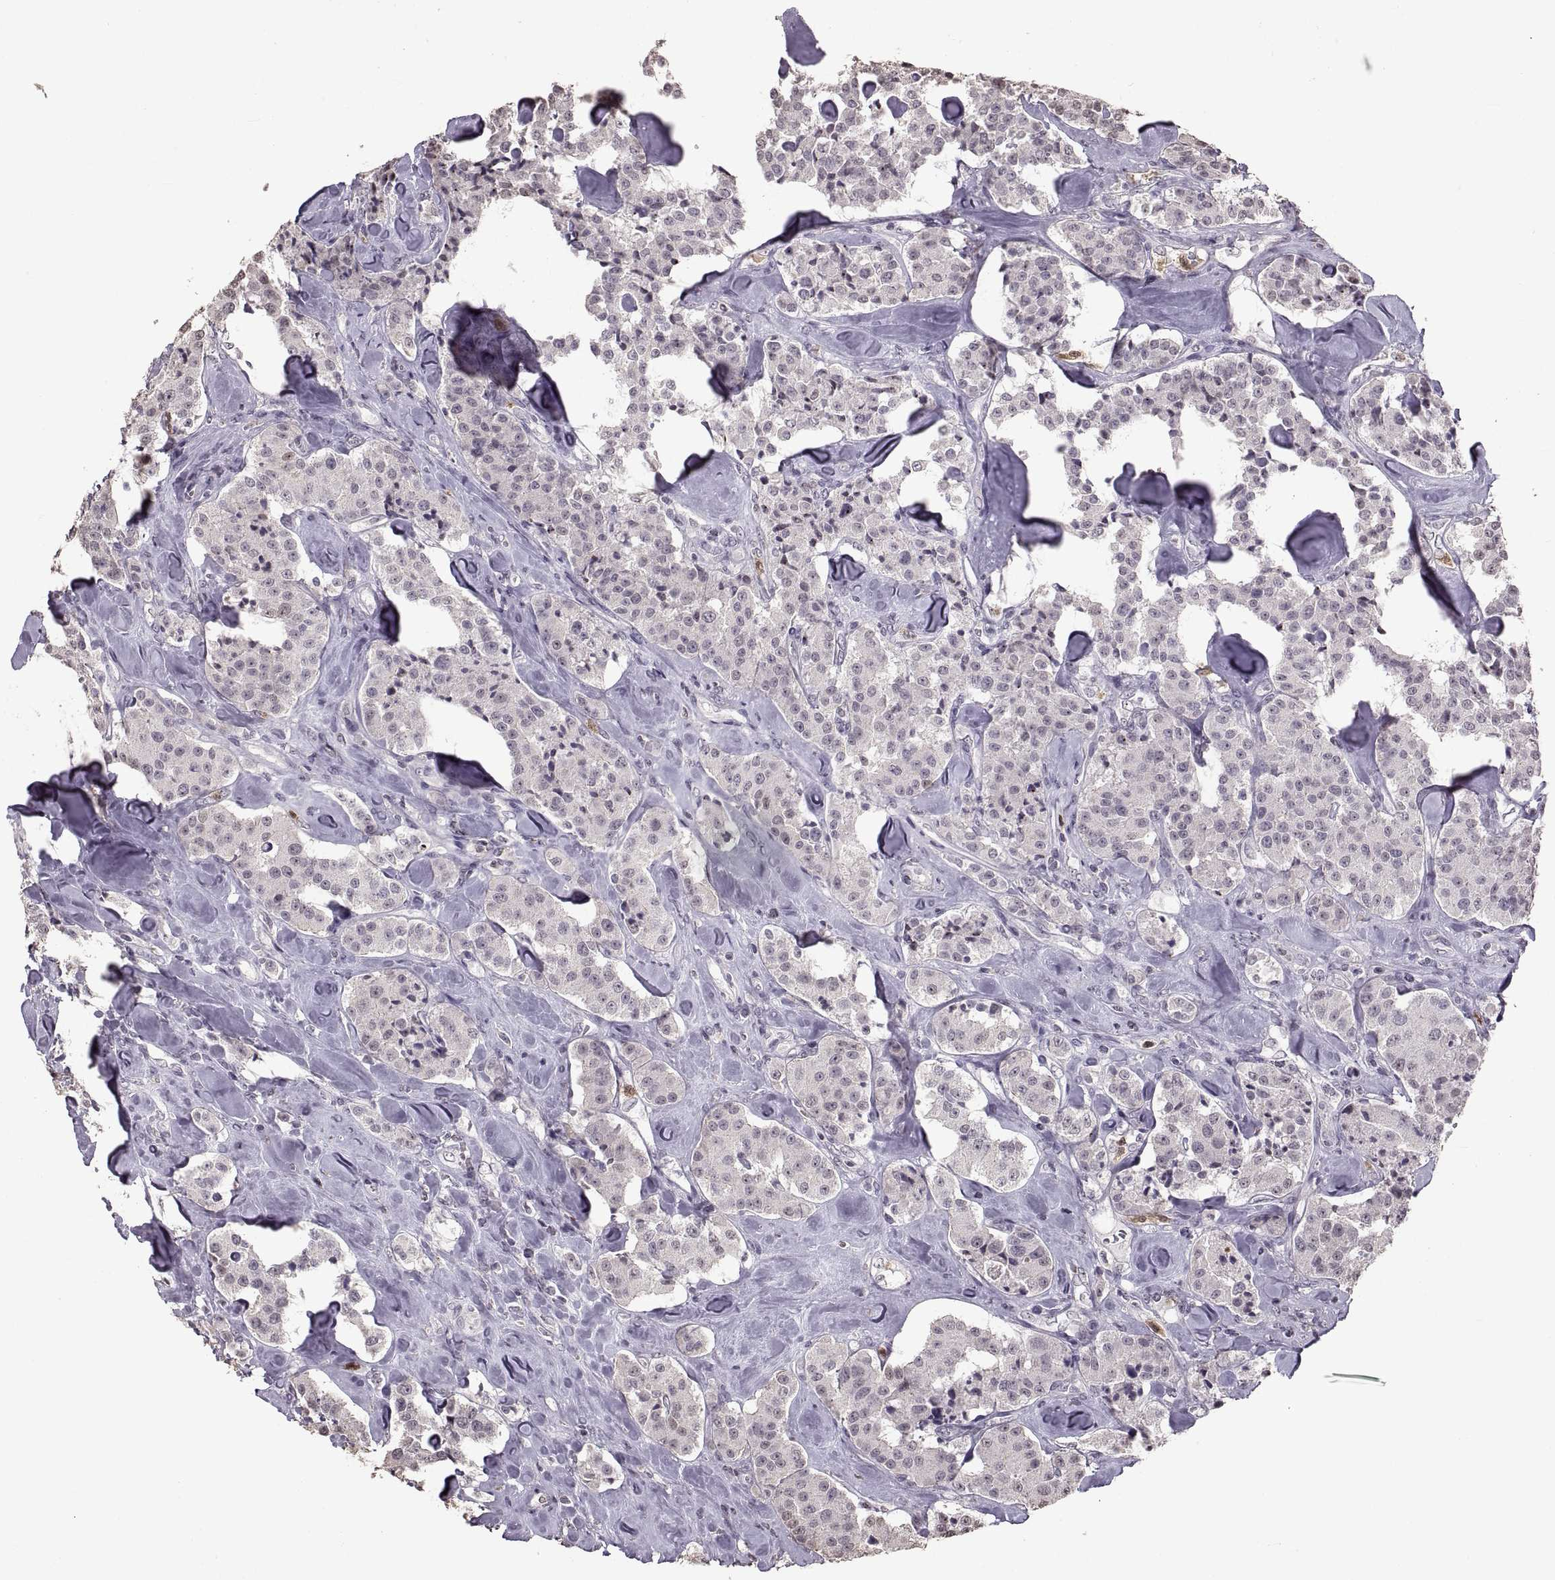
{"staining": {"intensity": "negative", "quantity": "none", "location": "none"}, "tissue": "carcinoid", "cell_type": "Tumor cells", "image_type": "cancer", "snomed": [{"axis": "morphology", "description": "Carcinoid, malignant, NOS"}, {"axis": "topography", "description": "Pancreas"}], "caption": "Immunohistochemistry (IHC) histopathology image of human carcinoid stained for a protein (brown), which reveals no positivity in tumor cells.", "gene": "PALS1", "patient": {"sex": "male", "age": 41}}